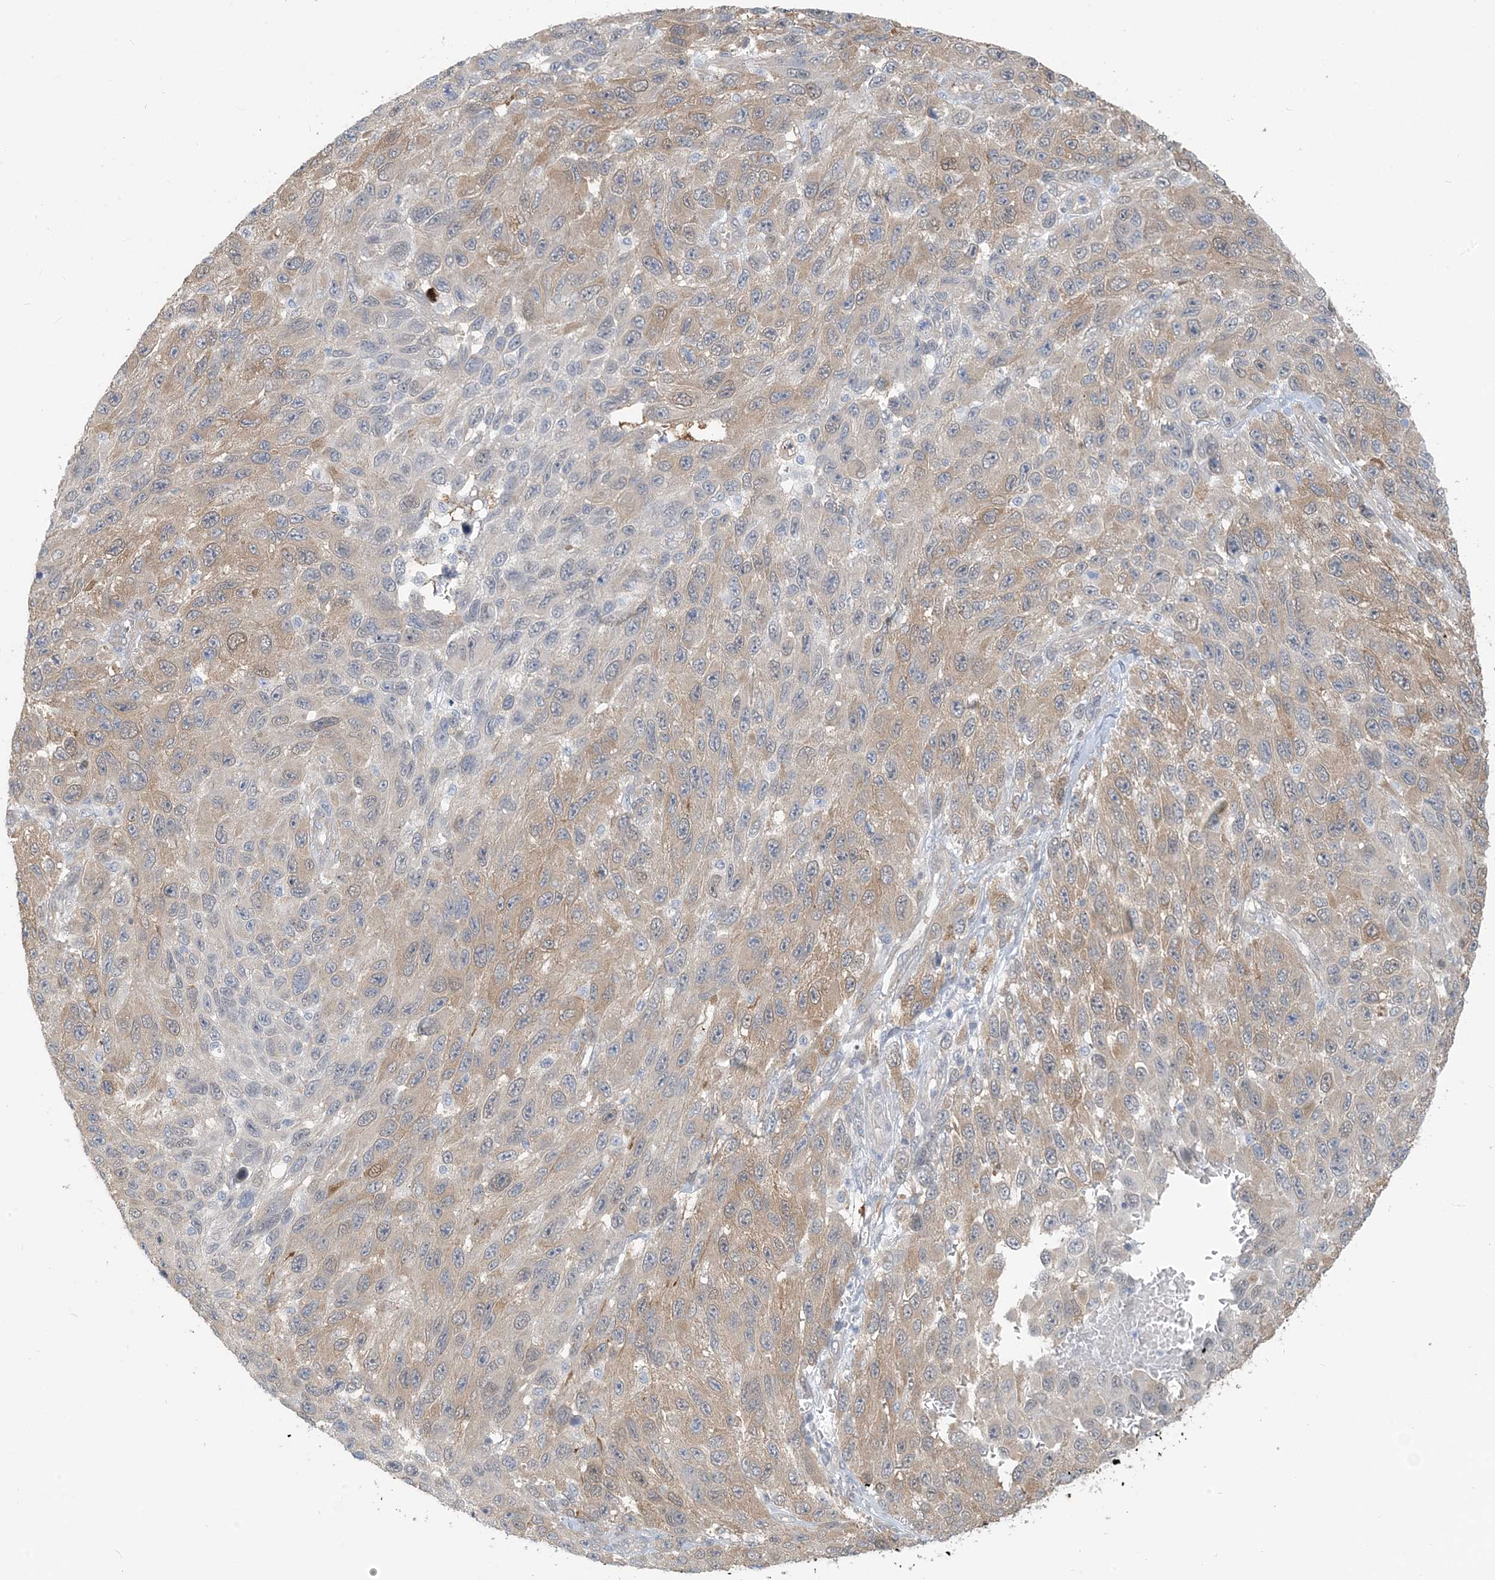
{"staining": {"intensity": "moderate", "quantity": ">75%", "location": "cytoplasmic/membranous,nuclear"}, "tissue": "melanoma", "cell_type": "Tumor cells", "image_type": "cancer", "snomed": [{"axis": "morphology", "description": "Malignant melanoma, NOS"}, {"axis": "topography", "description": "Skin"}], "caption": "This is a micrograph of immunohistochemistry (IHC) staining of melanoma, which shows moderate staining in the cytoplasmic/membranous and nuclear of tumor cells.", "gene": "ZC3H12A", "patient": {"sex": "female", "age": 96}}